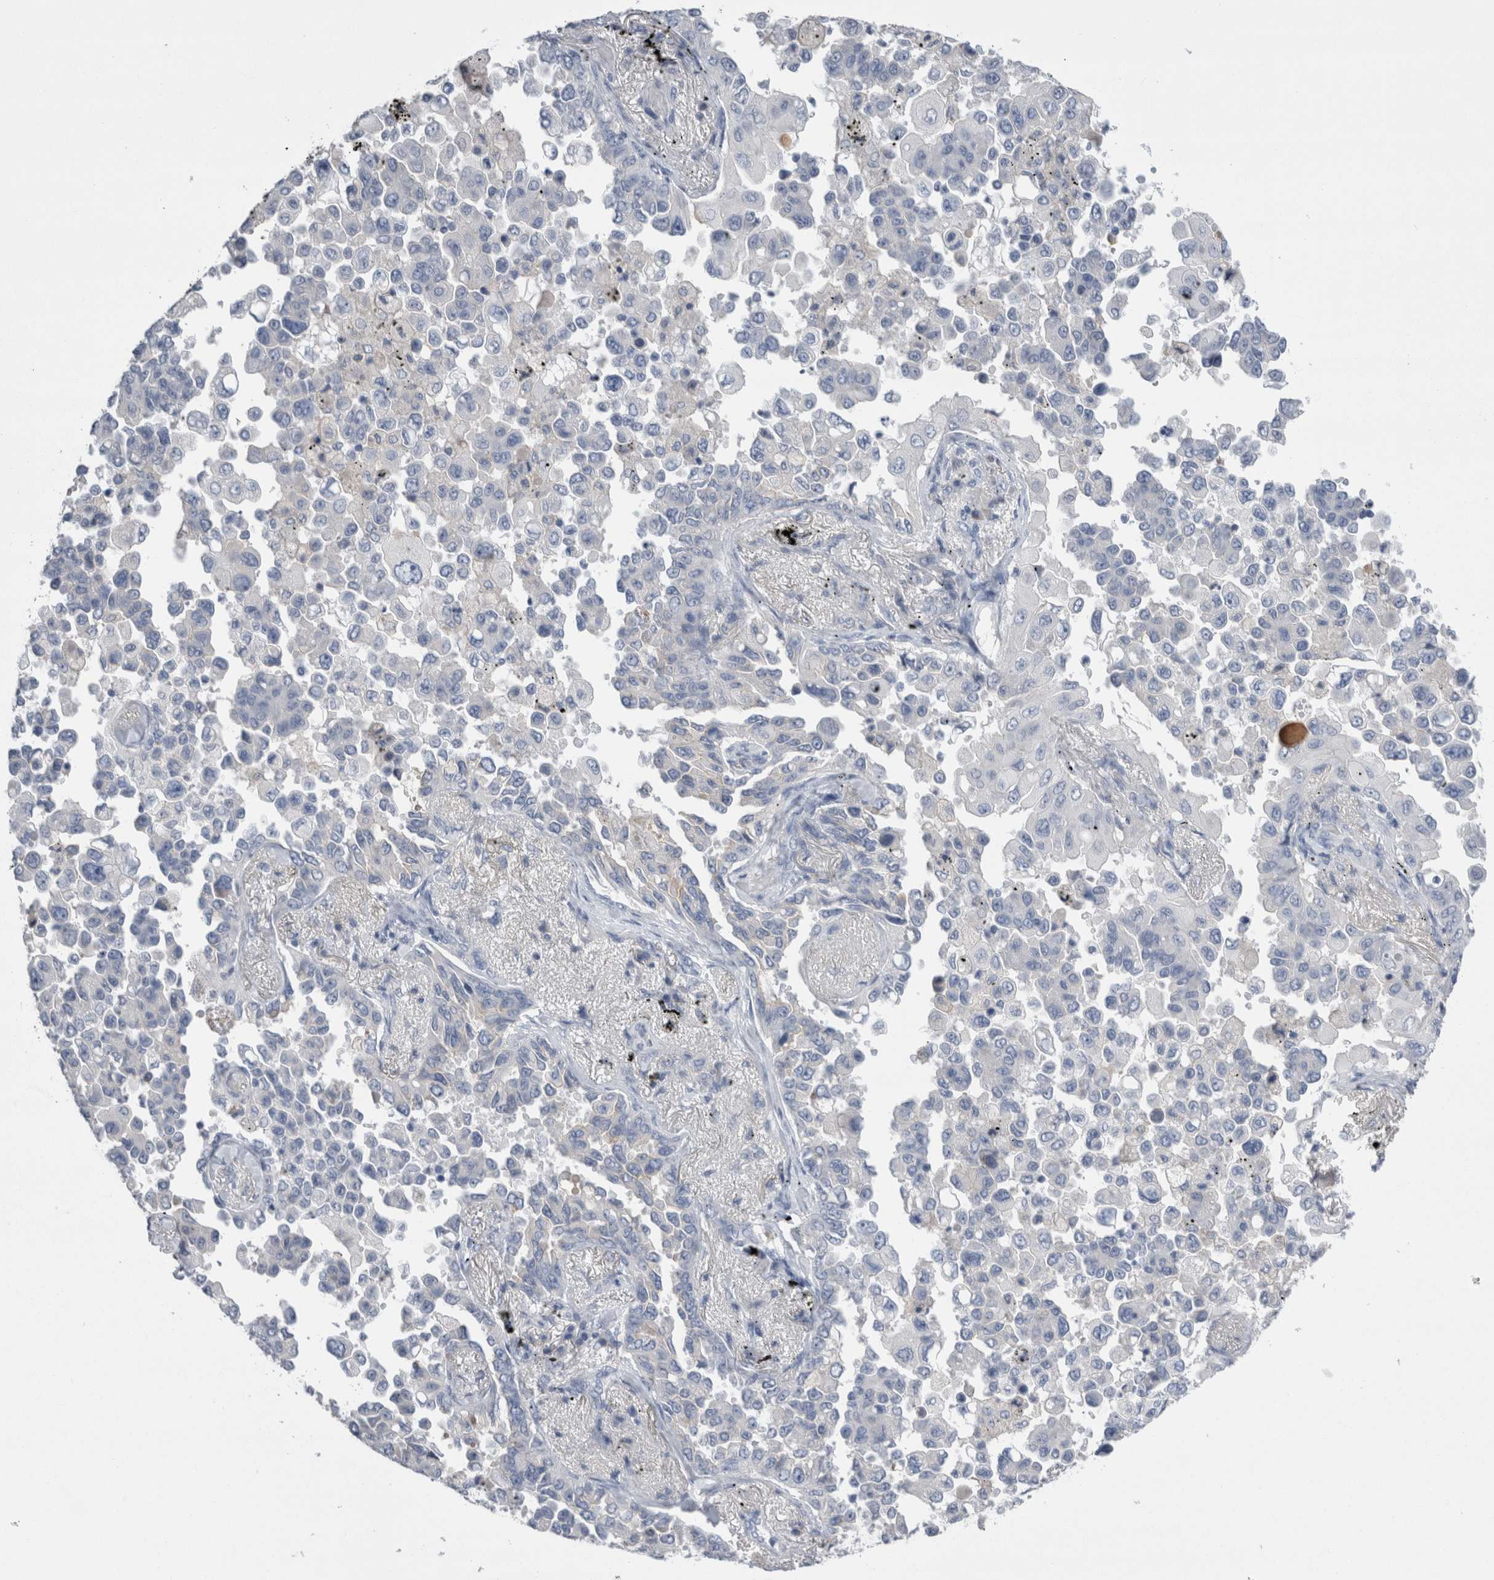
{"staining": {"intensity": "negative", "quantity": "none", "location": "none"}, "tissue": "lung cancer", "cell_type": "Tumor cells", "image_type": "cancer", "snomed": [{"axis": "morphology", "description": "Adenocarcinoma, NOS"}, {"axis": "topography", "description": "Lung"}], "caption": "IHC image of lung adenocarcinoma stained for a protein (brown), which displays no expression in tumor cells.", "gene": "REG1A", "patient": {"sex": "female", "age": 67}}